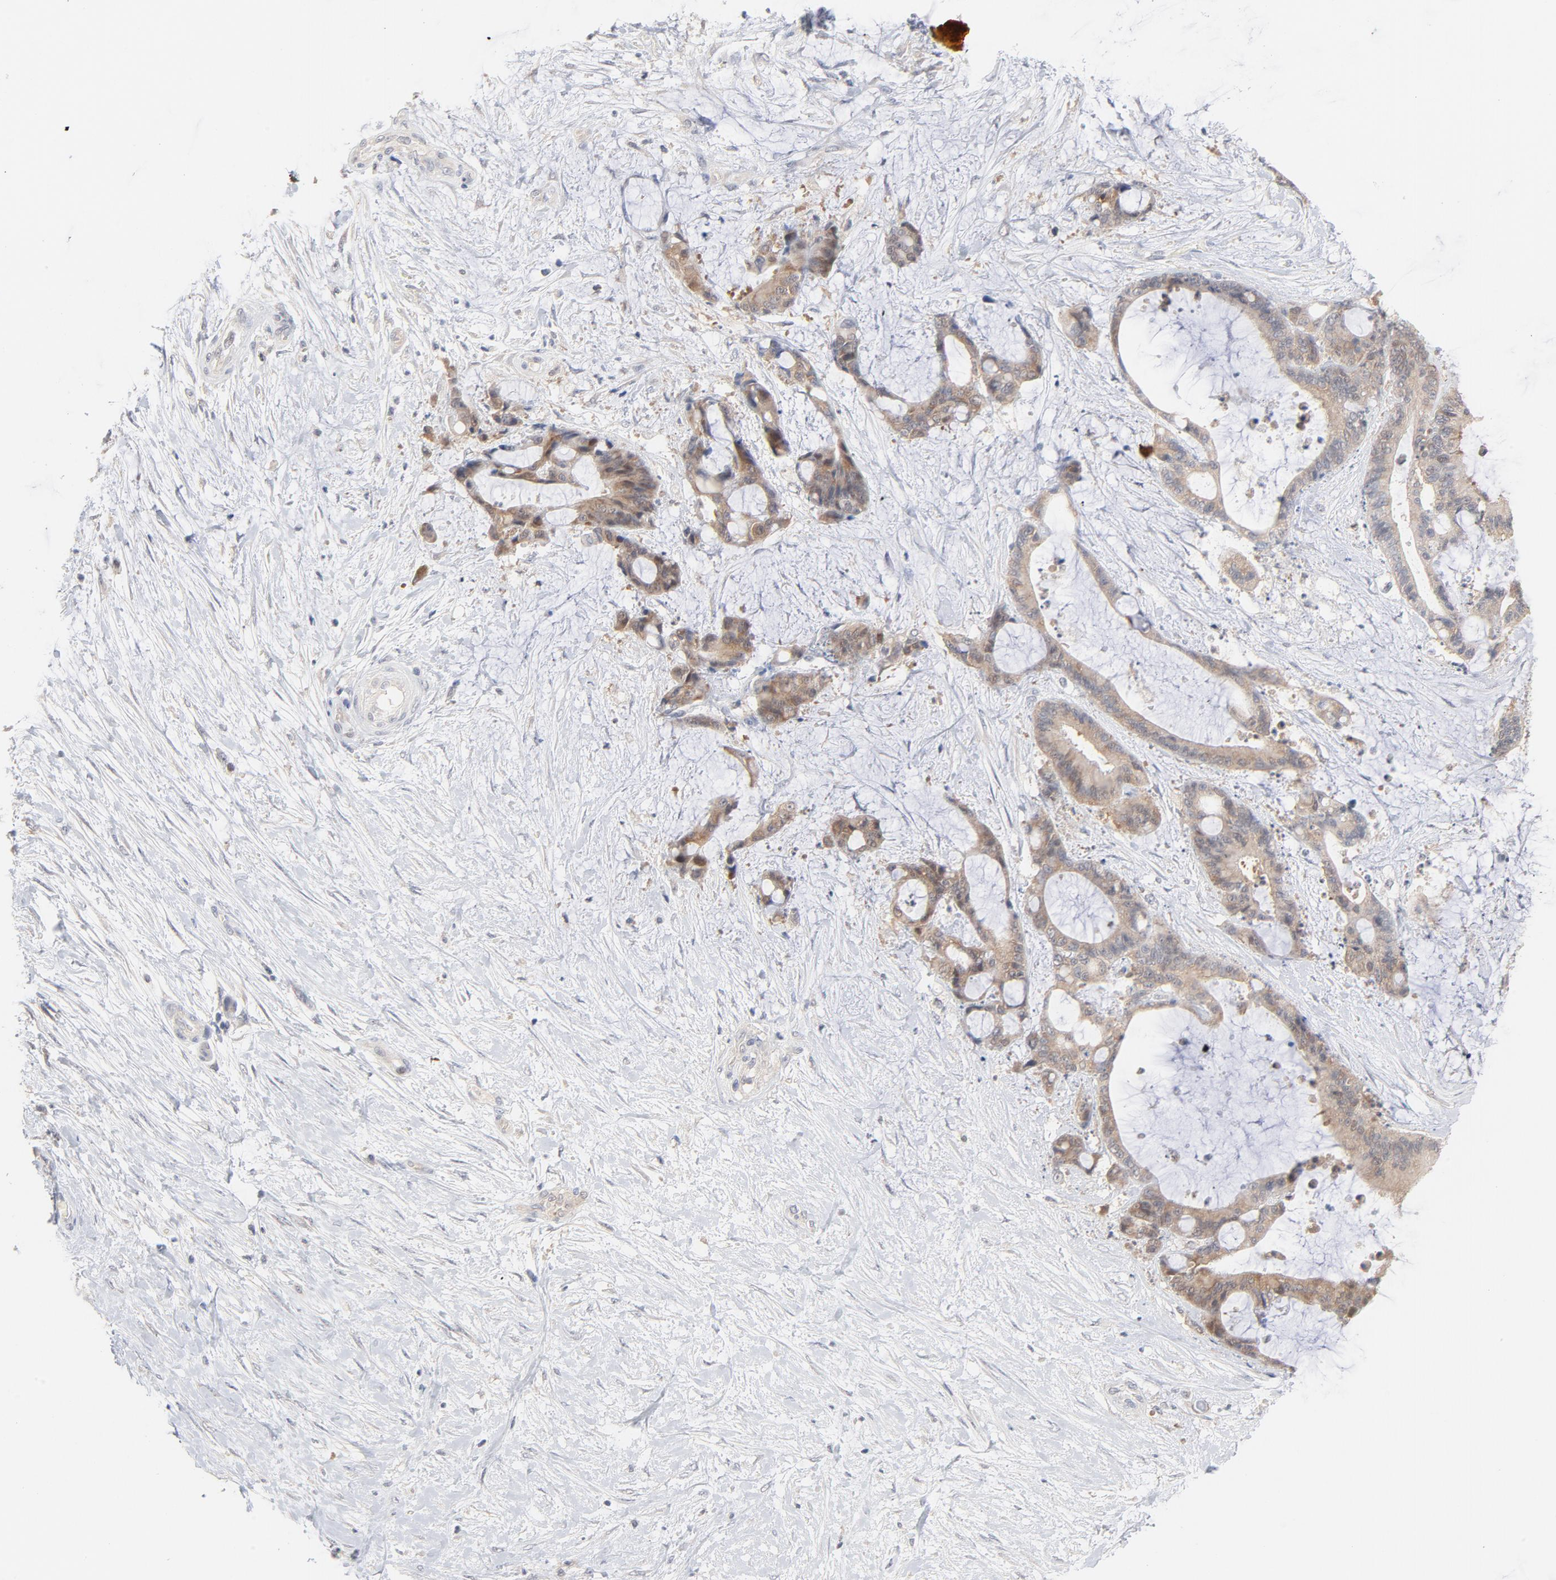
{"staining": {"intensity": "weak", "quantity": ">75%", "location": "cytoplasmic/membranous"}, "tissue": "liver cancer", "cell_type": "Tumor cells", "image_type": "cancer", "snomed": [{"axis": "morphology", "description": "Cholangiocarcinoma"}, {"axis": "topography", "description": "Liver"}], "caption": "A low amount of weak cytoplasmic/membranous expression is seen in about >75% of tumor cells in cholangiocarcinoma (liver) tissue.", "gene": "UBL4A", "patient": {"sex": "female", "age": 73}}